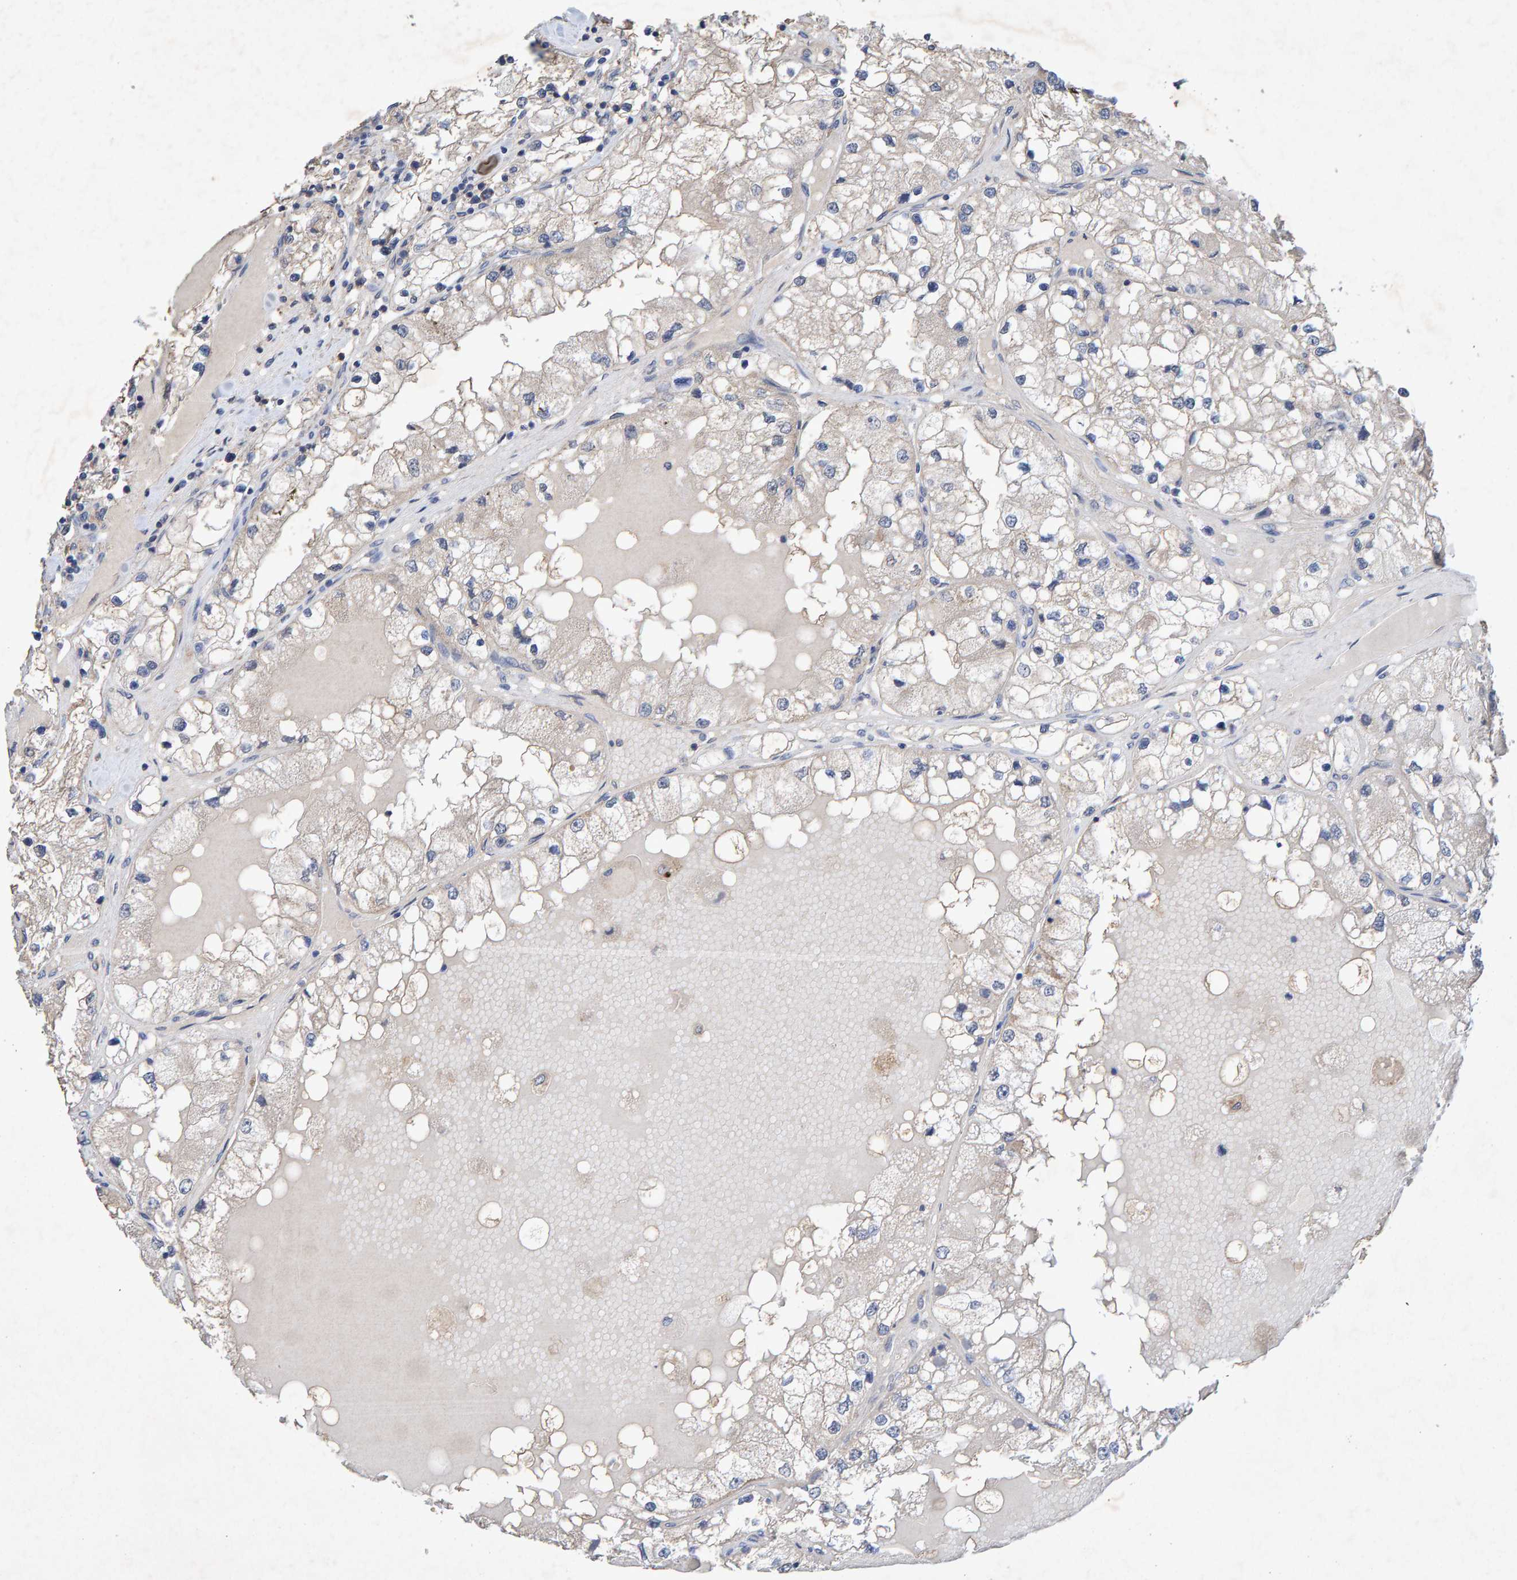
{"staining": {"intensity": "weak", "quantity": "<25%", "location": "cytoplasmic/membranous"}, "tissue": "renal cancer", "cell_type": "Tumor cells", "image_type": "cancer", "snomed": [{"axis": "morphology", "description": "Adenocarcinoma, NOS"}, {"axis": "topography", "description": "Kidney"}], "caption": "Photomicrograph shows no significant protein staining in tumor cells of adenocarcinoma (renal).", "gene": "CTH", "patient": {"sex": "male", "age": 68}}